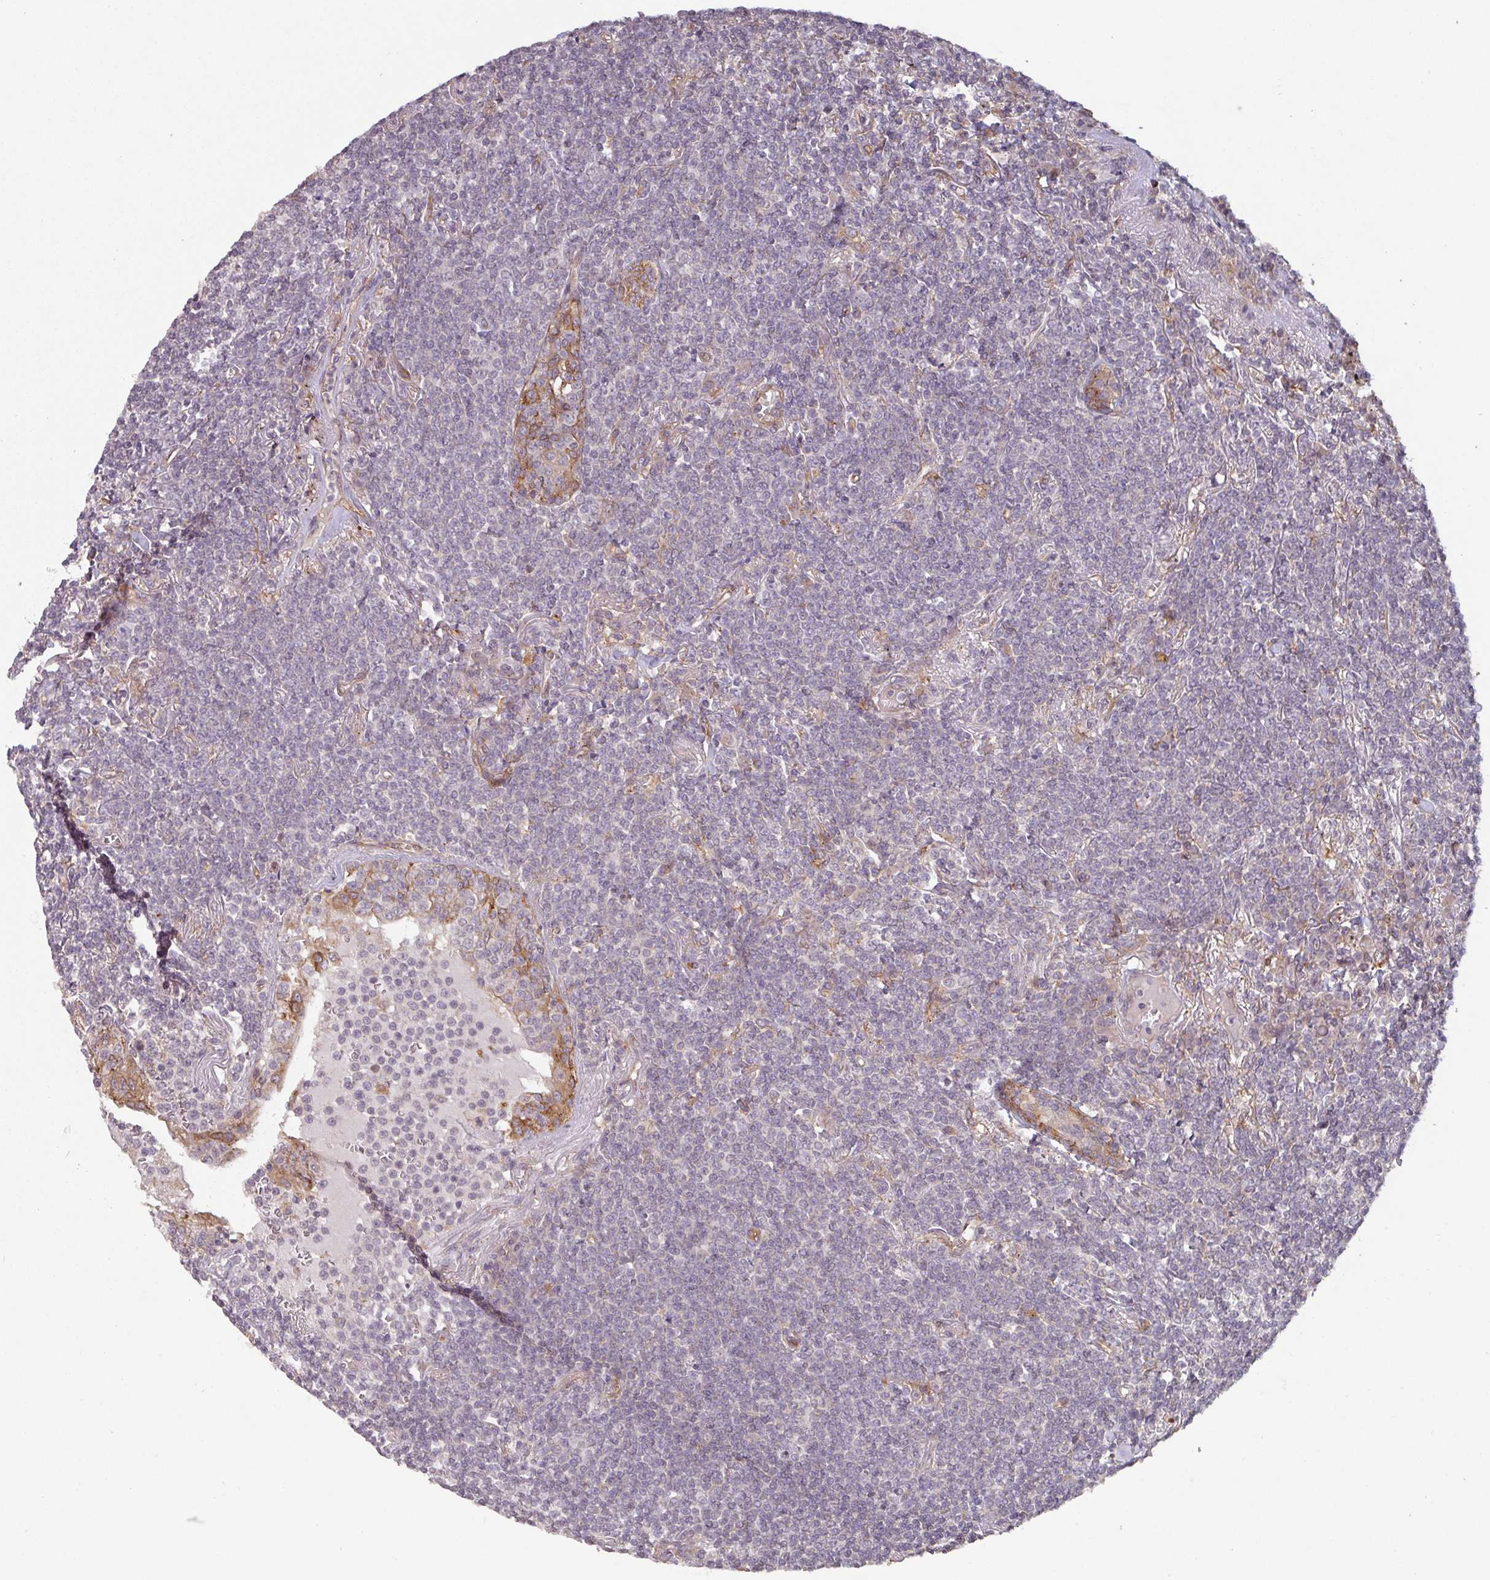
{"staining": {"intensity": "negative", "quantity": "none", "location": "none"}, "tissue": "lymphoma", "cell_type": "Tumor cells", "image_type": "cancer", "snomed": [{"axis": "morphology", "description": "Malignant lymphoma, non-Hodgkin's type, Low grade"}, {"axis": "topography", "description": "Lung"}], "caption": "Immunohistochemical staining of malignant lymphoma, non-Hodgkin's type (low-grade) shows no significant expression in tumor cells.", "gene": "CYFIP2", "patient": {"sex": "female", "age": 71}}